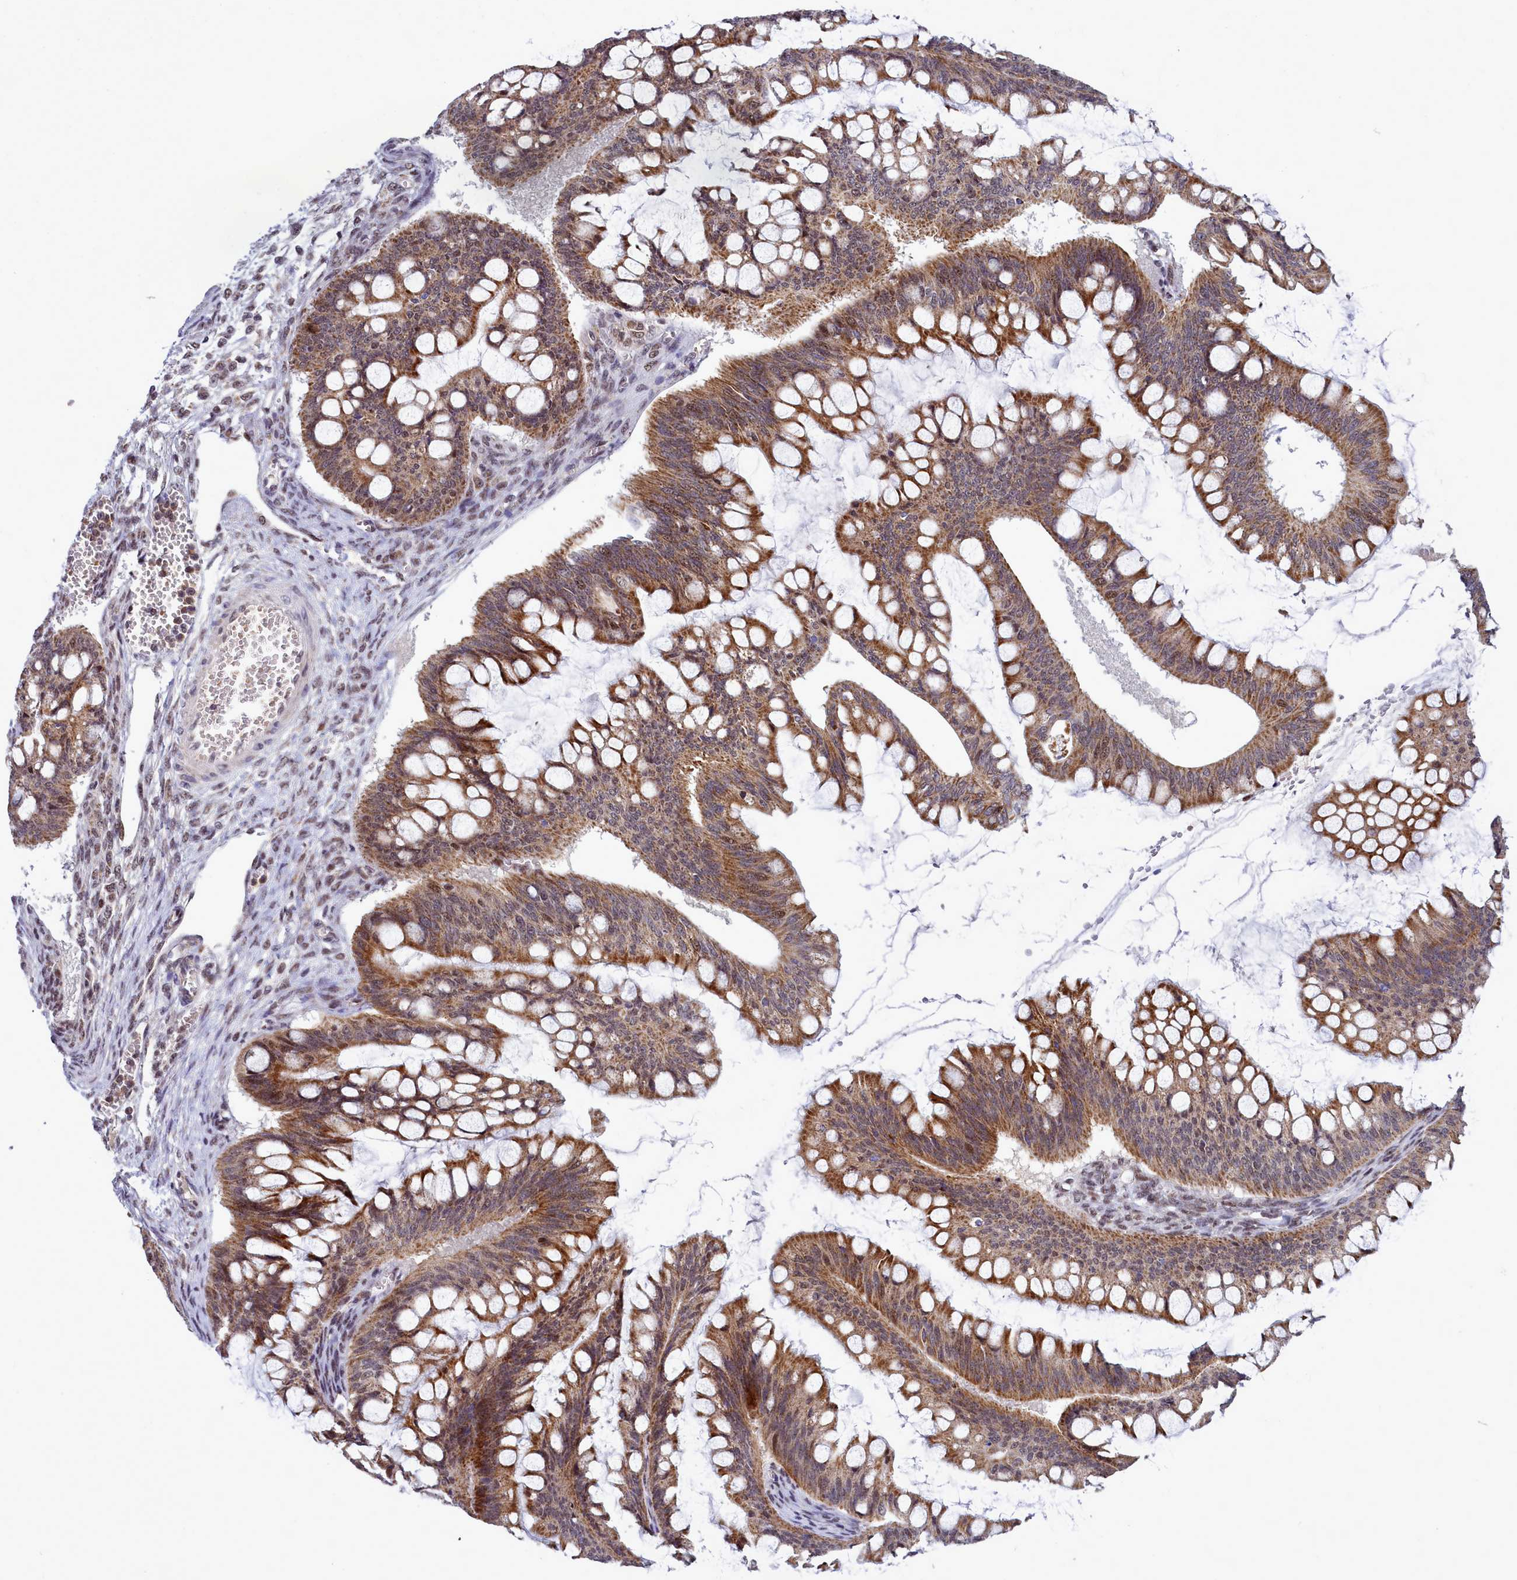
{"staining": {"intensity": "moderate", "quantity": ">75%", "location": "cytoplasmic/membranous,nuclear"}, "tissue": "ovarian cancer", "cell_type": "Tumor cells", "image_type": "cancer", "snomed": [{"axis": "morphology", "description": "Cystadenocarcinoma, mucinous, NOS"}, {"axis": "topography", "description": "Ovary"}], "caption": "Protein expression analysis of ovarian cancer reveals moderate cytoplasmic/membranous and nuclear staining in about >75% of tumor cells.", "gene": "POM121L2", "patient": {"sex": "female", "age": 73}}